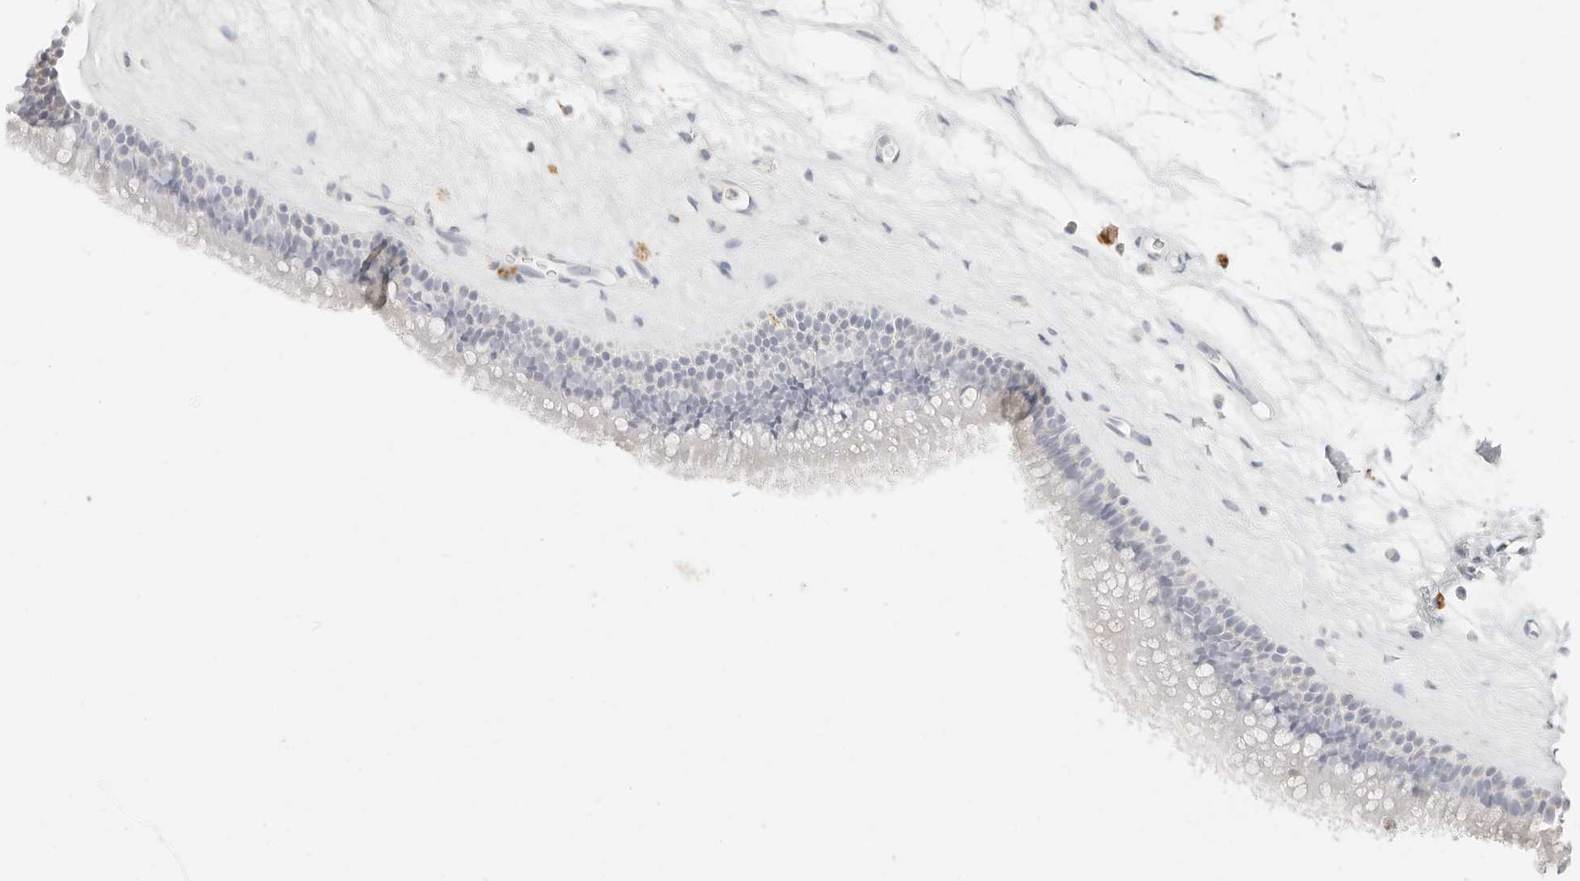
{"staining": {"intensity": "negative", "quantity": "none", "location": "none"}, "tissue": "nasopharynx", "cell_type": "Respiratory epithelial cells", "image_type": "normal", "snomed": [{"axis": "morphology", "description": "Normal tissue, NOS"}, {"axis": "topography", "description": "Nasopharynx"}], "caption": "Protein analysis of benign nasopharynx demonstrates no significant positivity in respiratory epithelial cells.", "gene": "RNASET2", "patient": {"sex": "male", "age": 64}}